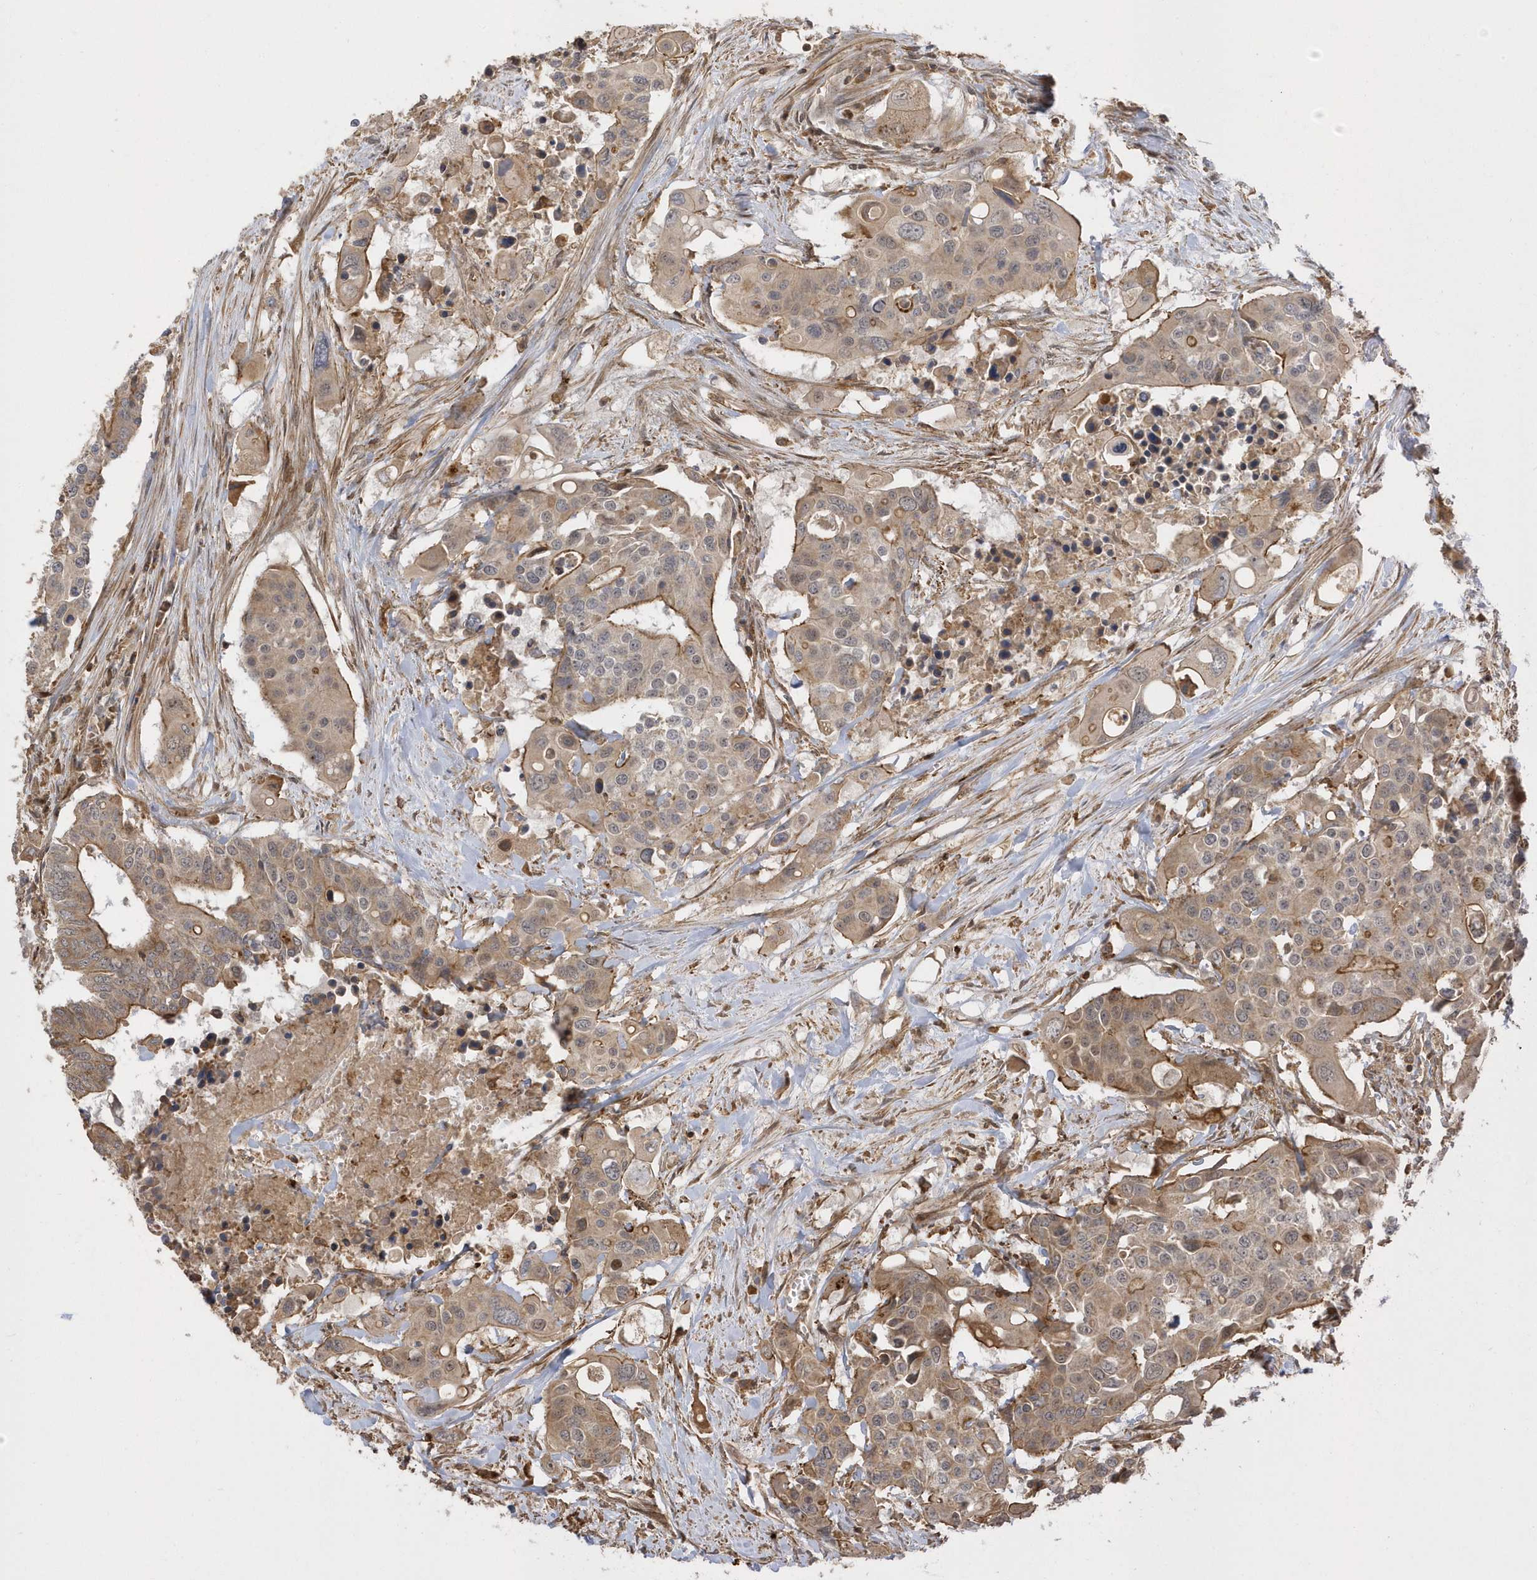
{"staining": {"intensity": "moderate", "quantity": ">75%", "location": "cytoplasmic/membranous"}, "tissue": "colorectal cancer", "cell_type": "Tumor cells", "image_type": "cancer", "snomed": [{"axis": "morphology", "description": "Adenocarcinoma, NOS"}, {"axis": "topography", "description": "Colon"}], "caption": "Immunohistochemistry micrograph of neoplastic tissue: colorectal adenocarcinoma stained using immunohistochemistry (IHC) displays medium levels of moderate protein expression localized specifically in the cytoplasmic/membranous of tumor cells, appearing as a cytoplasmic/membranous brown color.", "gene": "ZBTB8A", "patient": {"sex": "male", "age": 77}}